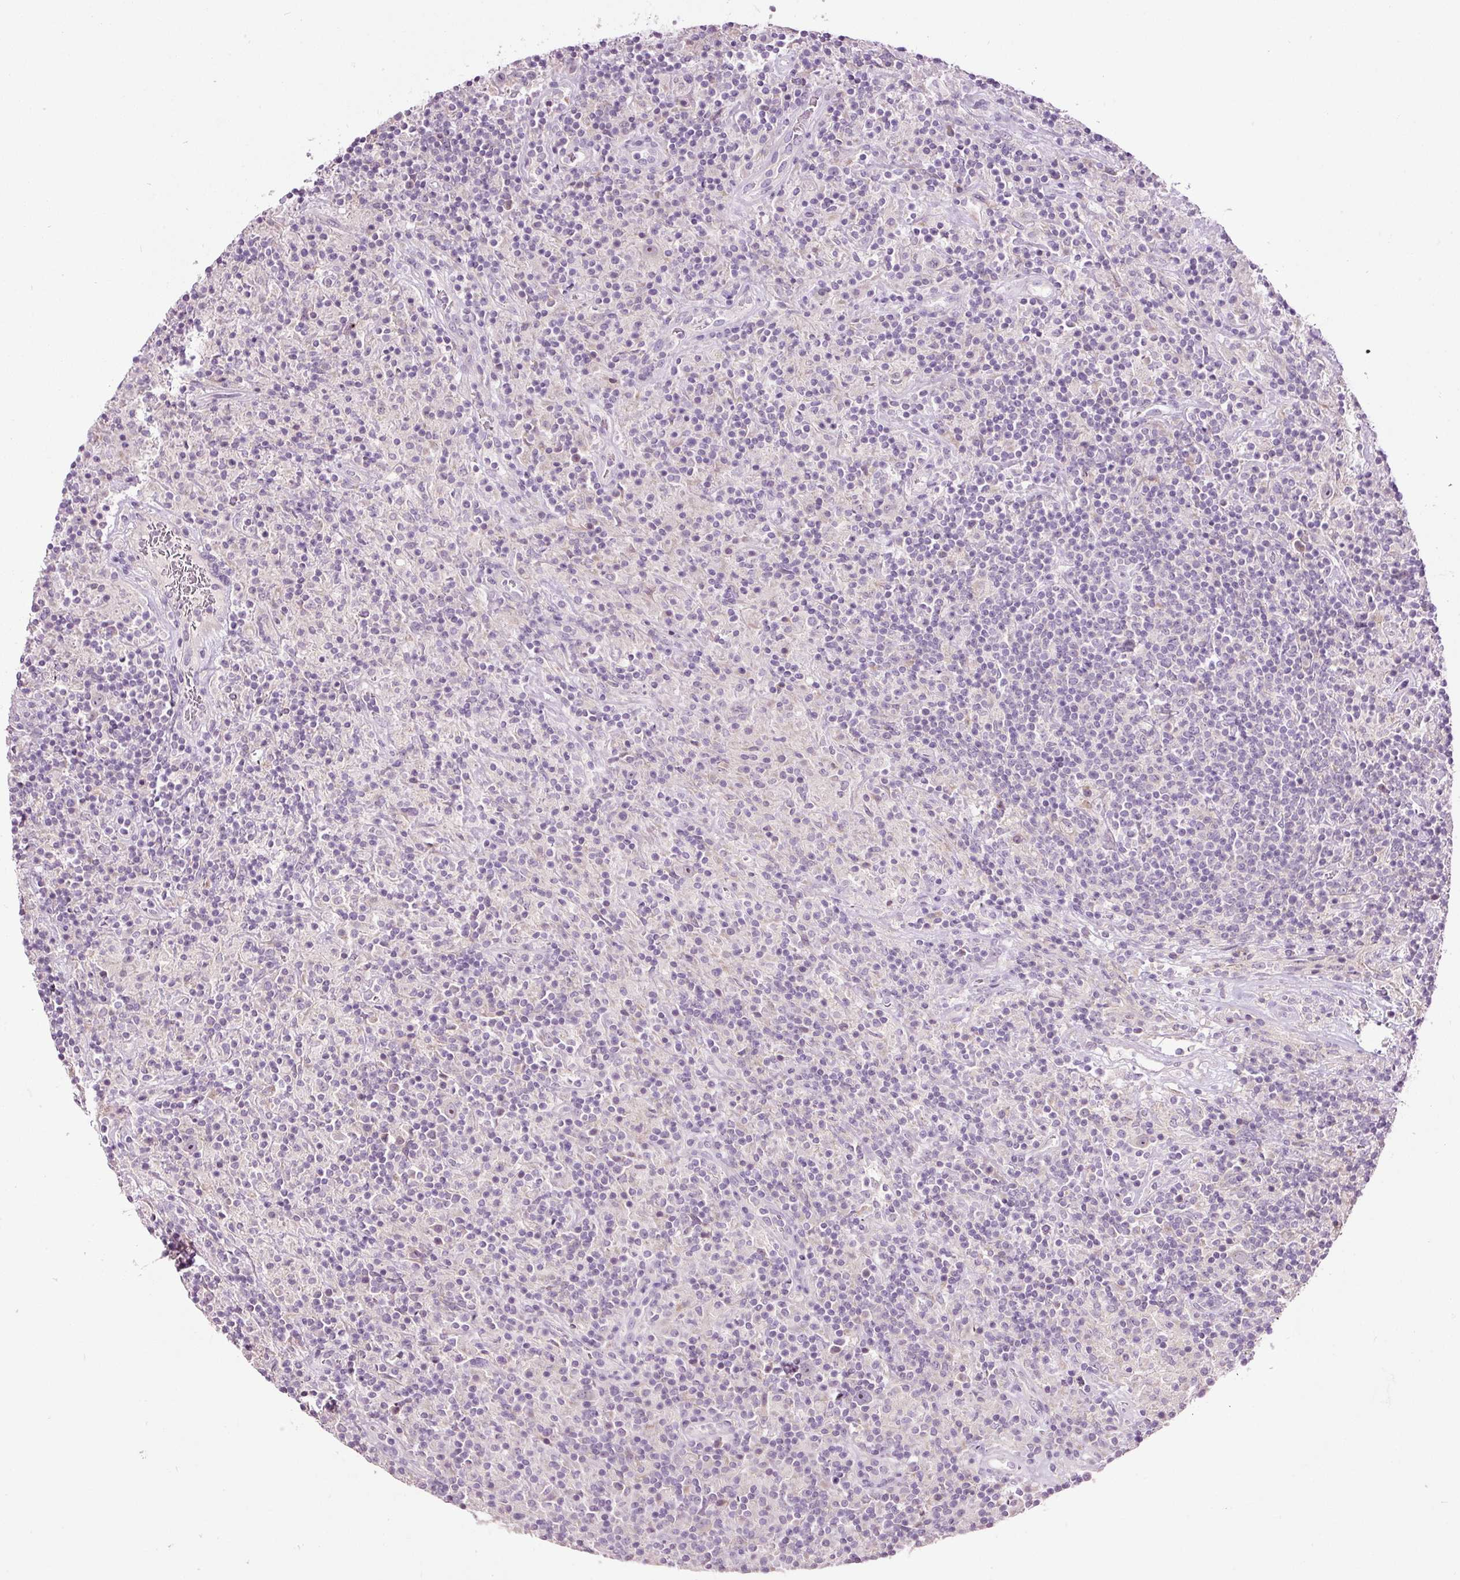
{"staining": {"intensity": "negative", "quantity": "none", "location": "none"}, "tissue": "lymphoma", "cell_type": "Tumor cells", "image_type": "cancer", "snomed": [{"axis": "morphology", "description": "Hodgkin's disease, NOS"}, {"axis": "topography", "description": "Lymph node"}], "caption": "Tumor cells show no significant staining in Hodgkin's disease. Brightfield microscopy of IHC stained with DAB (3,3'-diaminobenzidine) (brown) and hematoxylin (blue), captured at high magnification.", "gene": "RSPO2", "patient": {"sex": "male", "age": 70}}